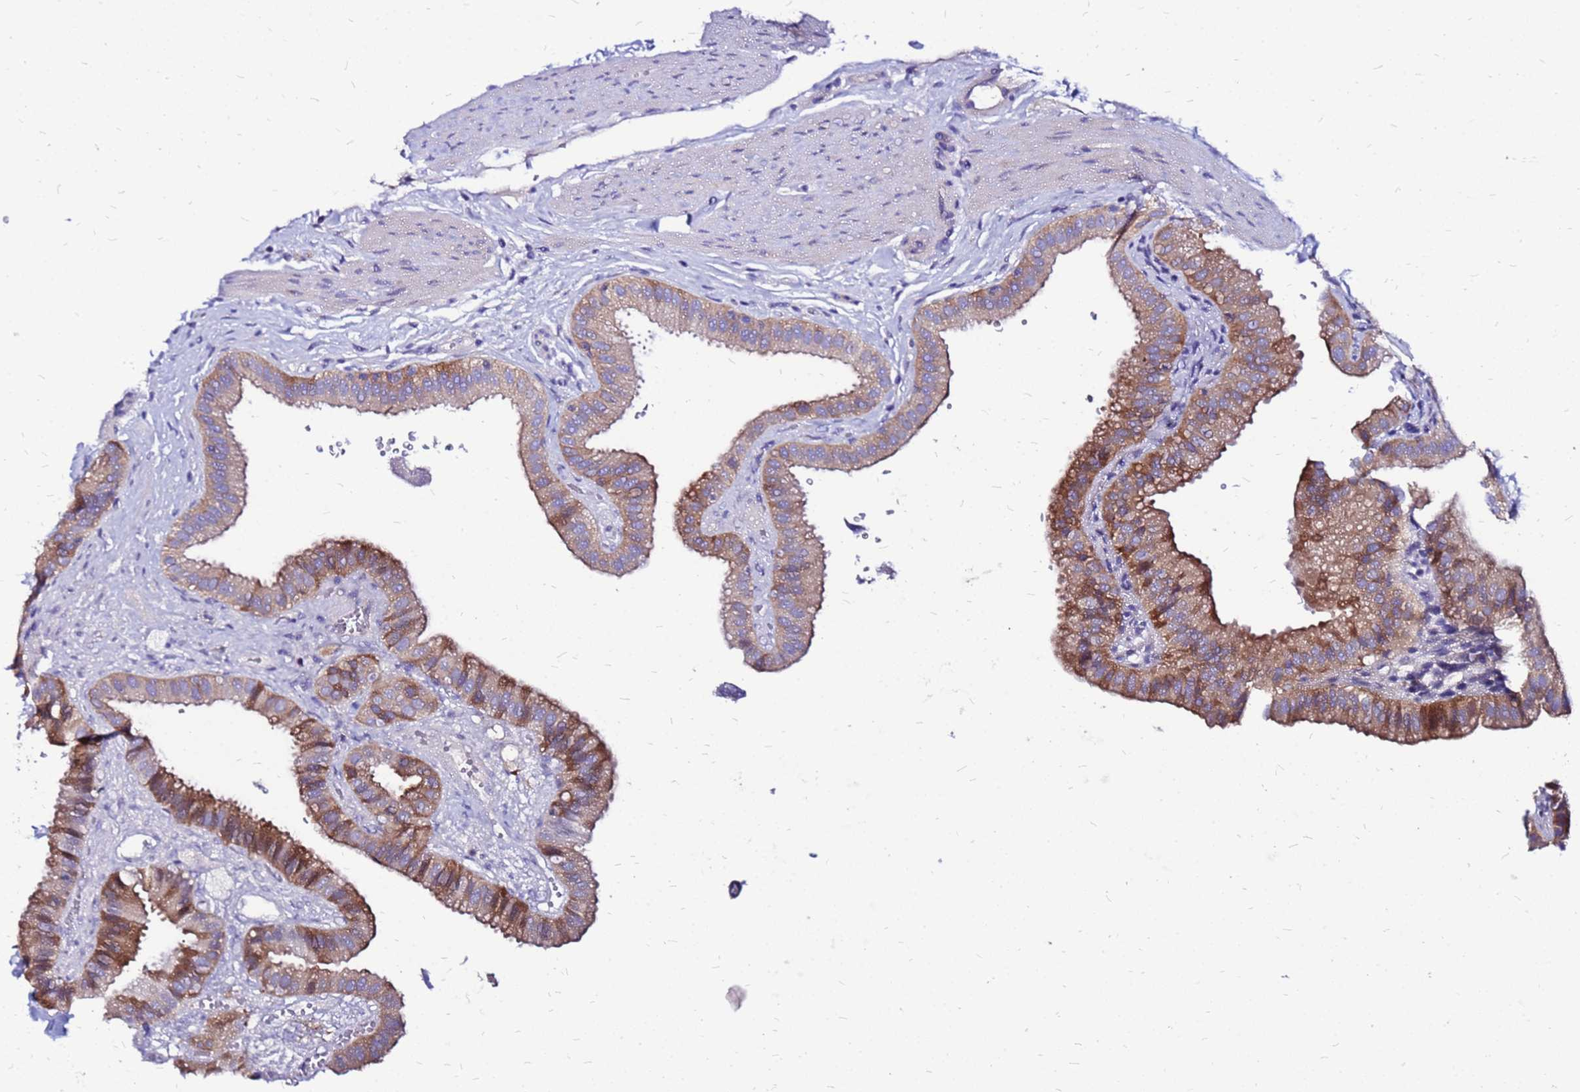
{"staining": {"intensity": "moderate", "quantity": "25%-75%", "location": "cytoplasmic/membranous"}, "tissue": "gallbladder", "cell_type": "Glandular cells", "image_type": "normal", "snomed": [{"axis": "morphology", "description": "Normal tissue, NOS"}, {"axis": "topography", "description": "Gallbladder"}], "caption": "Protein analysis of benign gallbladder displays moderate cytoplasmic/membranous positivity in about 25%-75% of glandular cells.", "gene": "ARHGEF35", "patient": {"sex": "female", "age": 61}}